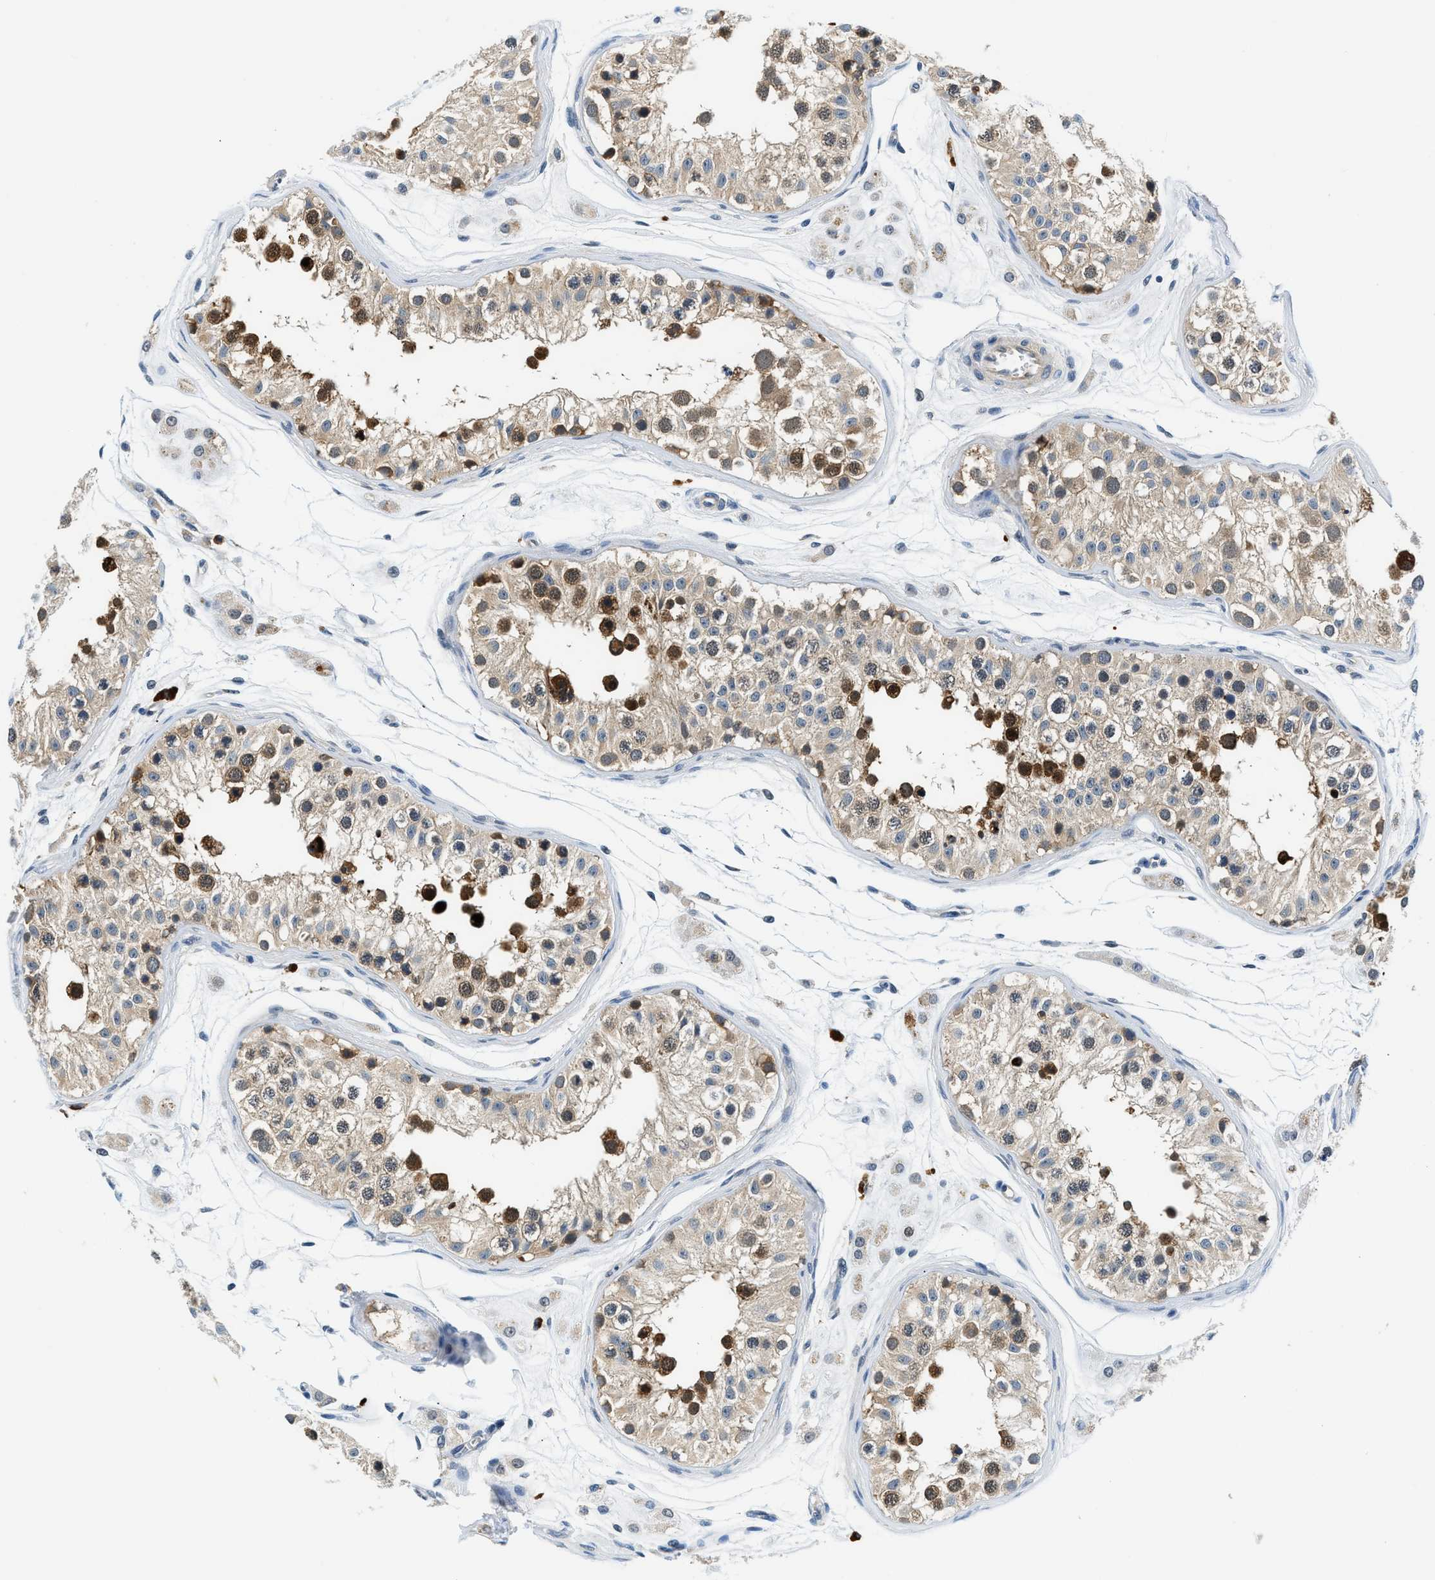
{"staining": {"intensity": "strong", "quantity": ">75%", "location": "cytoplasmic/membranous,nuclear"}, "tissue": "testis", "cell_type": "Cells in seminiferous ducts", "image_type": "normal", "snomed": [{"axis": "morphology", "description": "Normal tissue, NOS"}, {"axis": "morphology", "description": "Adenocarcinoma, metastatic, NOS"}, {"axis": "topography", "description": "Testis"}], "caption": "This is a micrograph of IHC staining of unremarkable testis, which shows strong expression in the cytoplasmic/membranous,nuclear of cells in seminiferous ducts.", "gene": "CBLB", "patient": {"sex": "male", "age": 26}}